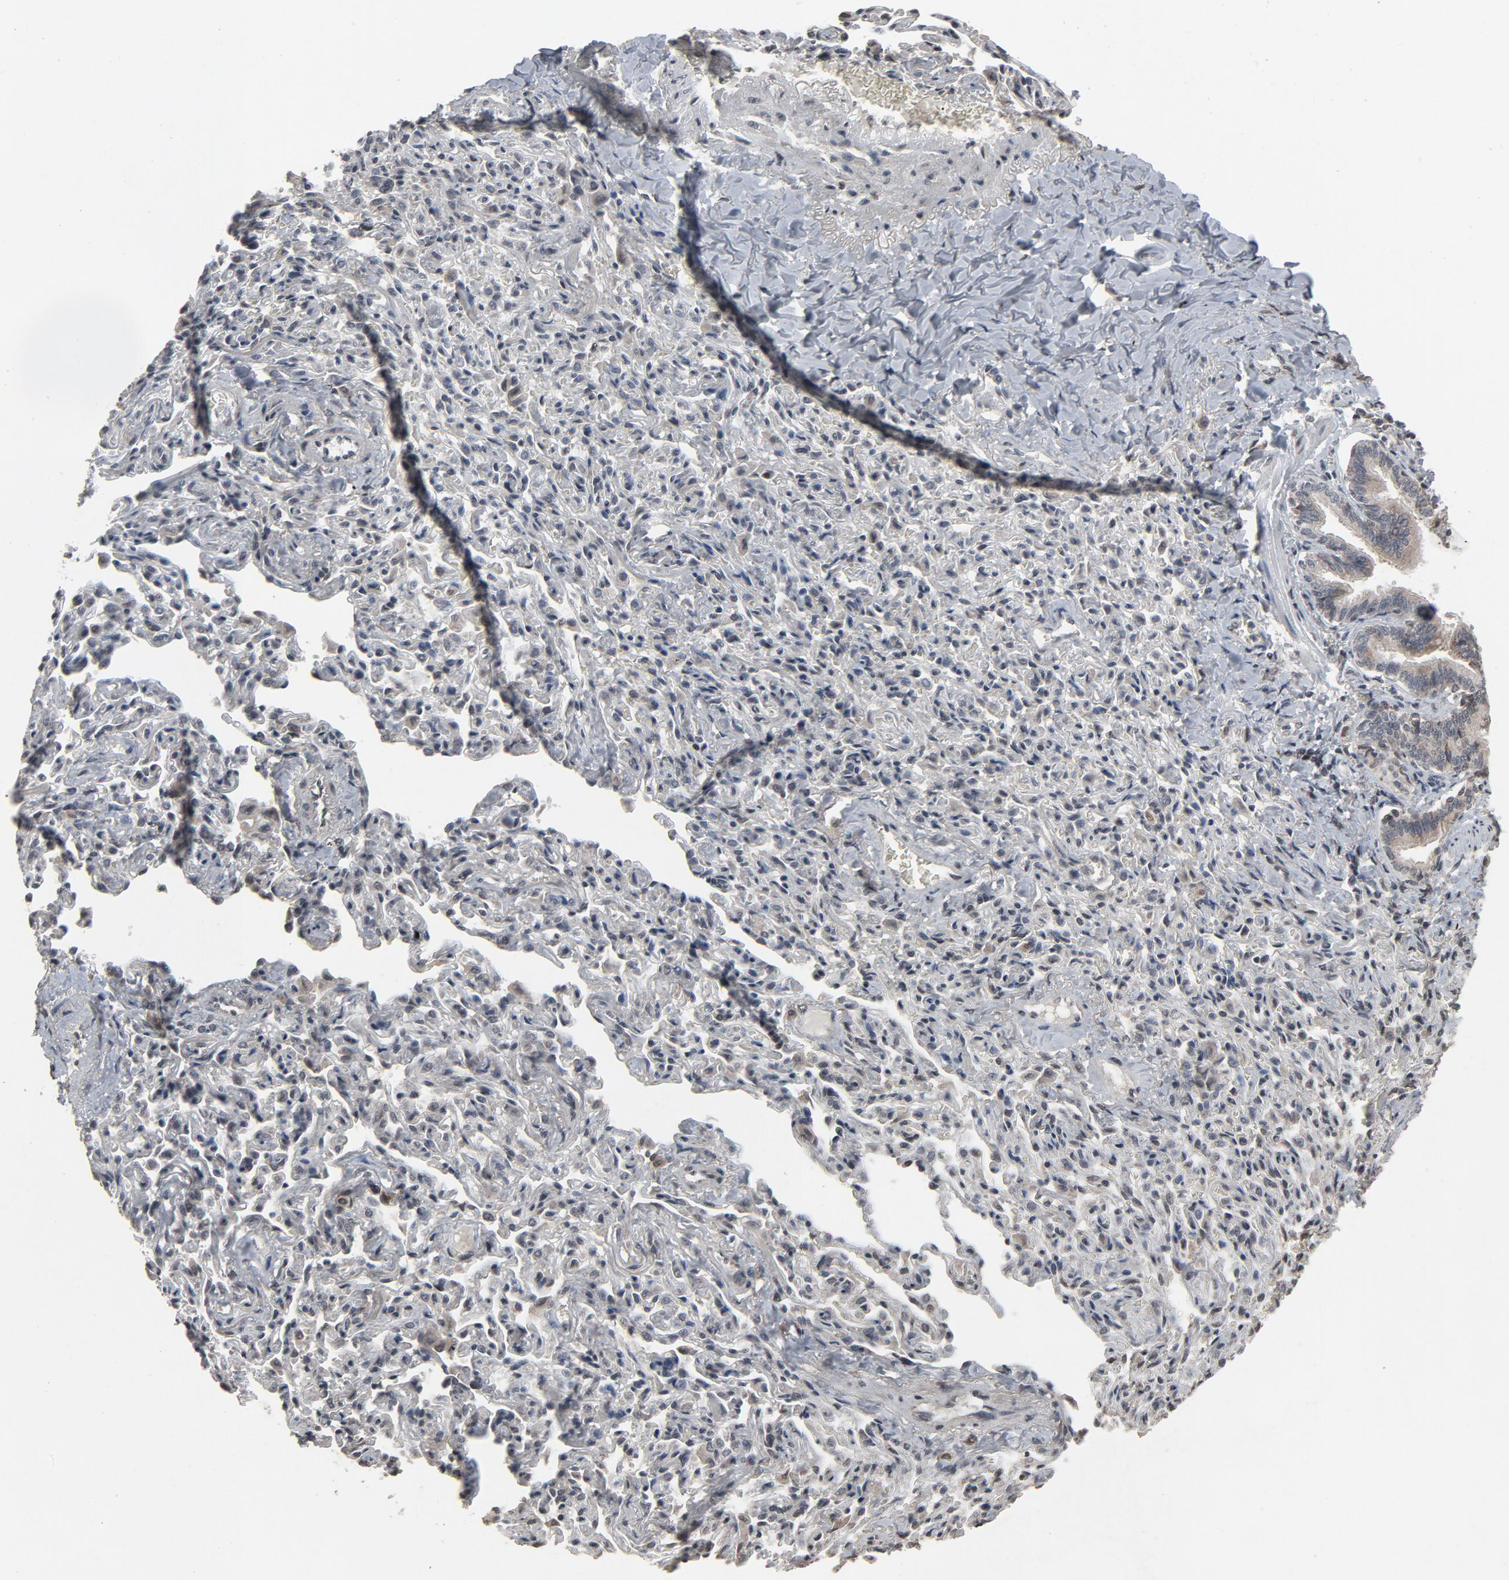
{"staining": {"intensity": "moderate", "quantity": ">75%", "location": "cytoplasmic/membranous,nuclear"}, "tissue": "bronchus", "cell_type": "Respiratory epithelial cells", "image_type": "normal", "snomed": [{"axis": "morphology", "description": "Normal tissue, NOS"}, {"axis": "topography", "description": "Lung"}], "caption": "Brown immunohistochemical staining in benign human bronchus exhibits moderate cytoplasmic/membranous,nuclear positivity in approximately >75% of respiratory epithelial cells.", "gene": "POM121", "patient": {"sex": "male", "age": 64}}